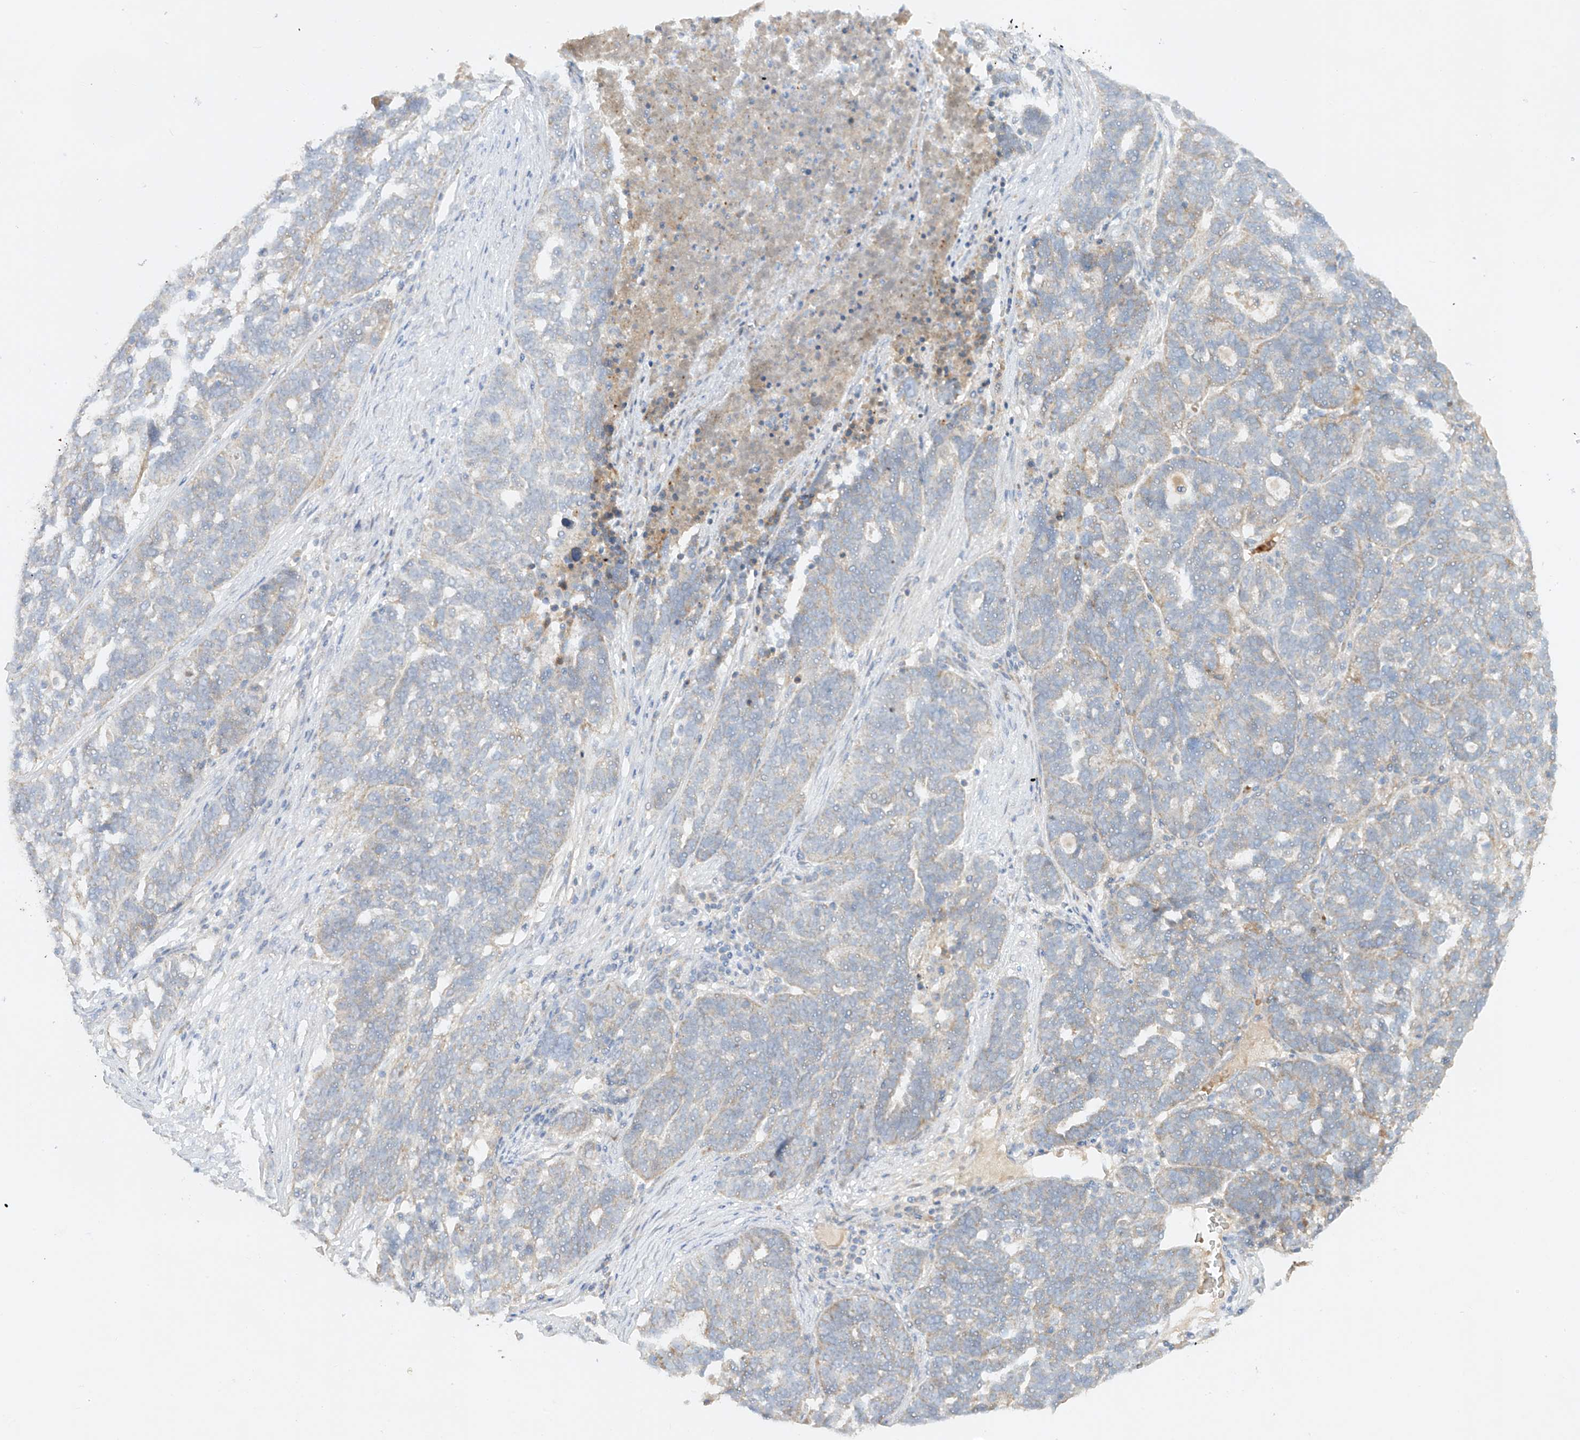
{"staining": {"intensity": "negative", "quantity": "none", "location": "none"}, "tissue": "ovarian cancer", "cell_type": "Tumor cells", "image_type": "cancer", "snomed": [{"axis": "morphology", "description": "Cystadenocarcinoma, serous, NOS"}, {"axis": "topography", "description": "Ovary"}], "caption": "Immunohistochemistry (IHC) micrograph of ovarian cancer (serous cystadenocarcinoma) stained for a protein (brown), which exhibits no staining in tumor cells.", "gene": "KPNA7", "patient": {"sex": "female", "age": 59}}